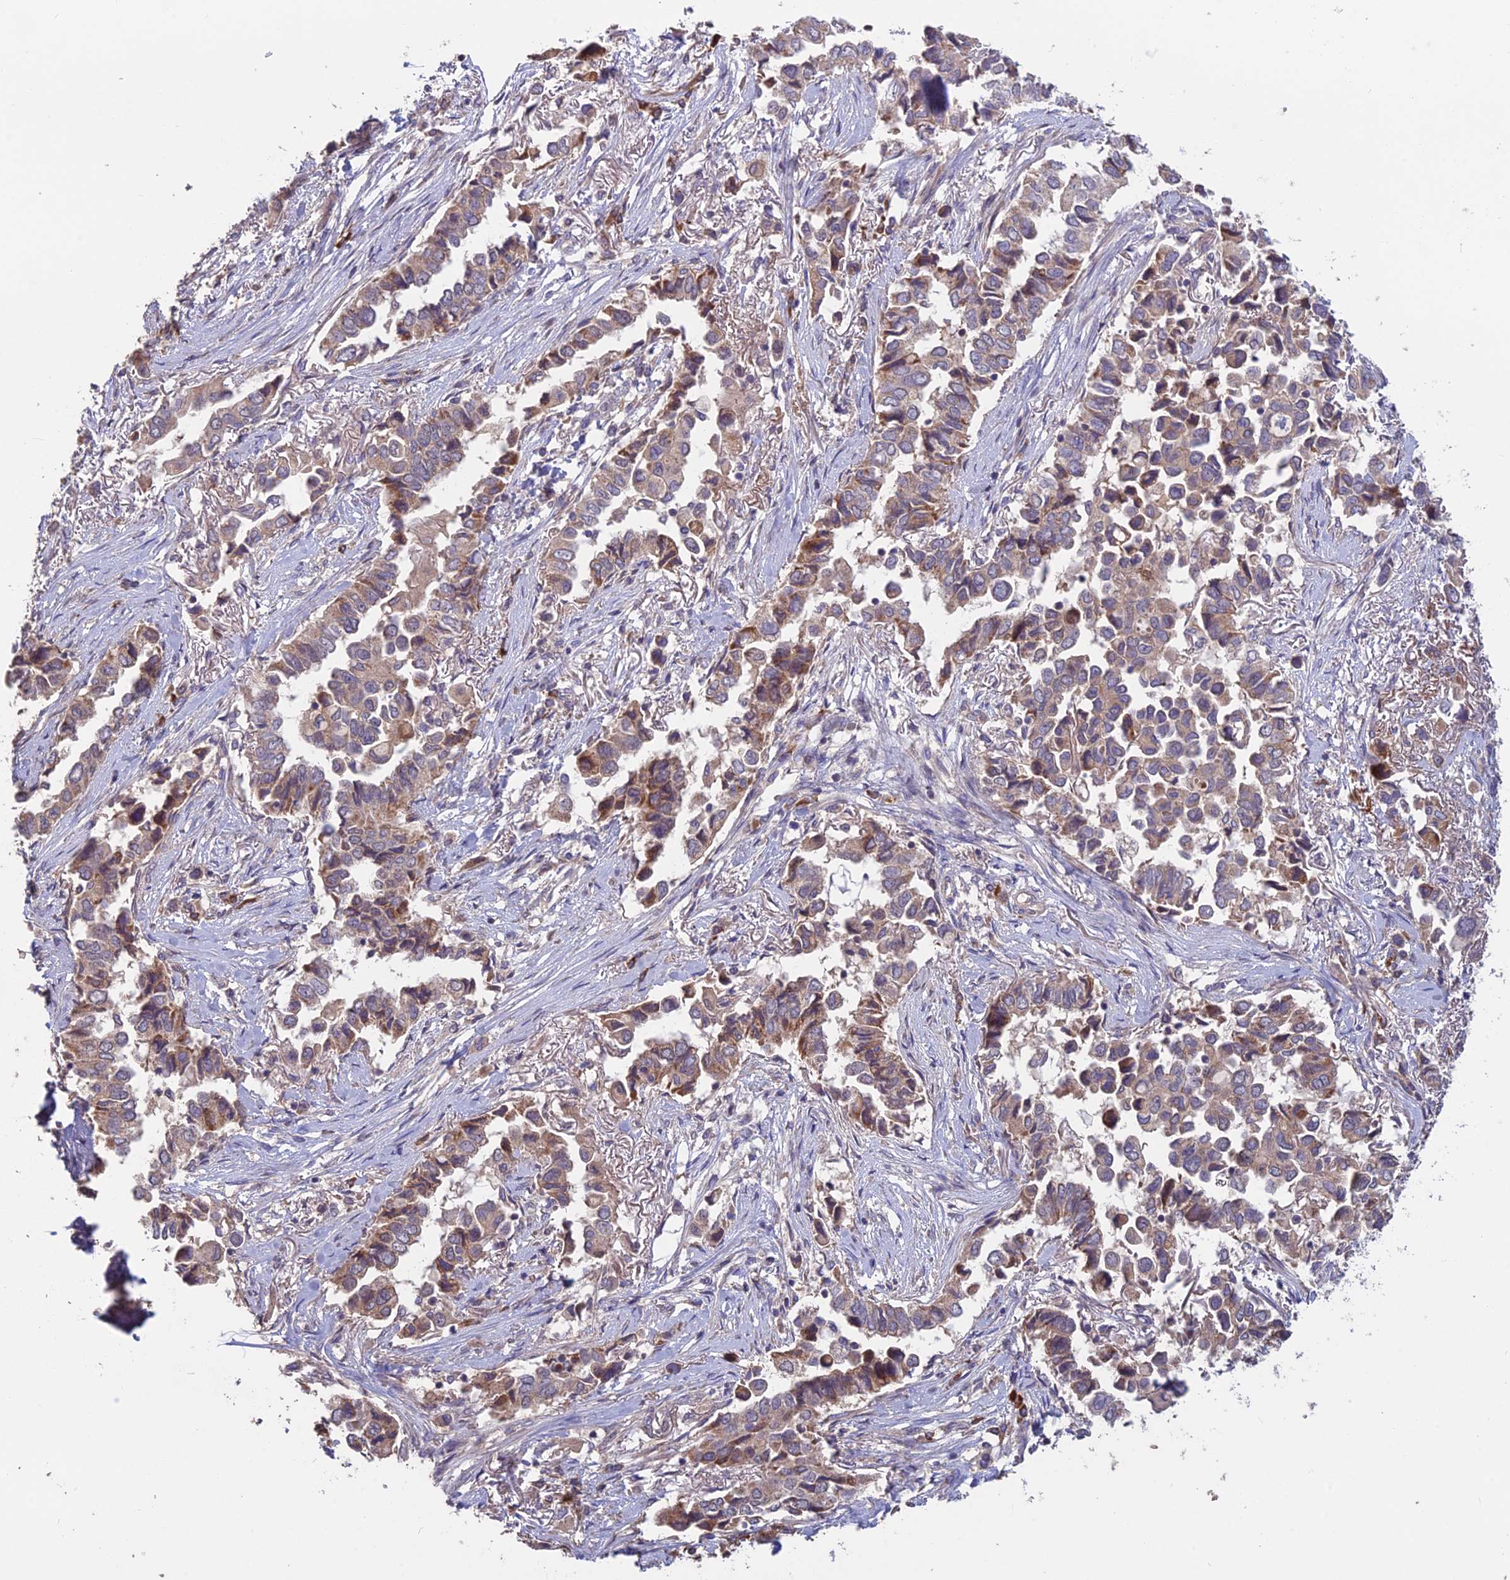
{"staining": {"intensity": "moderate", "quantity": "25%-75%", "location": "cytoplasmic/membranous"}, "tissue": "lung cancer", "cell_type": "Tumor cells", "image_type": "cancer", "snomed": [{"axis": "morphology", "description": "Adenocarcinoma, NOS"}, {"axis": "topography", "description": "Lung"}], "caption": "Protein staining displays moderate cytoplasmic/membranous staining in approximately 25%-75% of tumor cells in lung cancer (adenocarcinoma).", "gene": "SHISA5", "patient": {"sex": "female", "age": 76}}